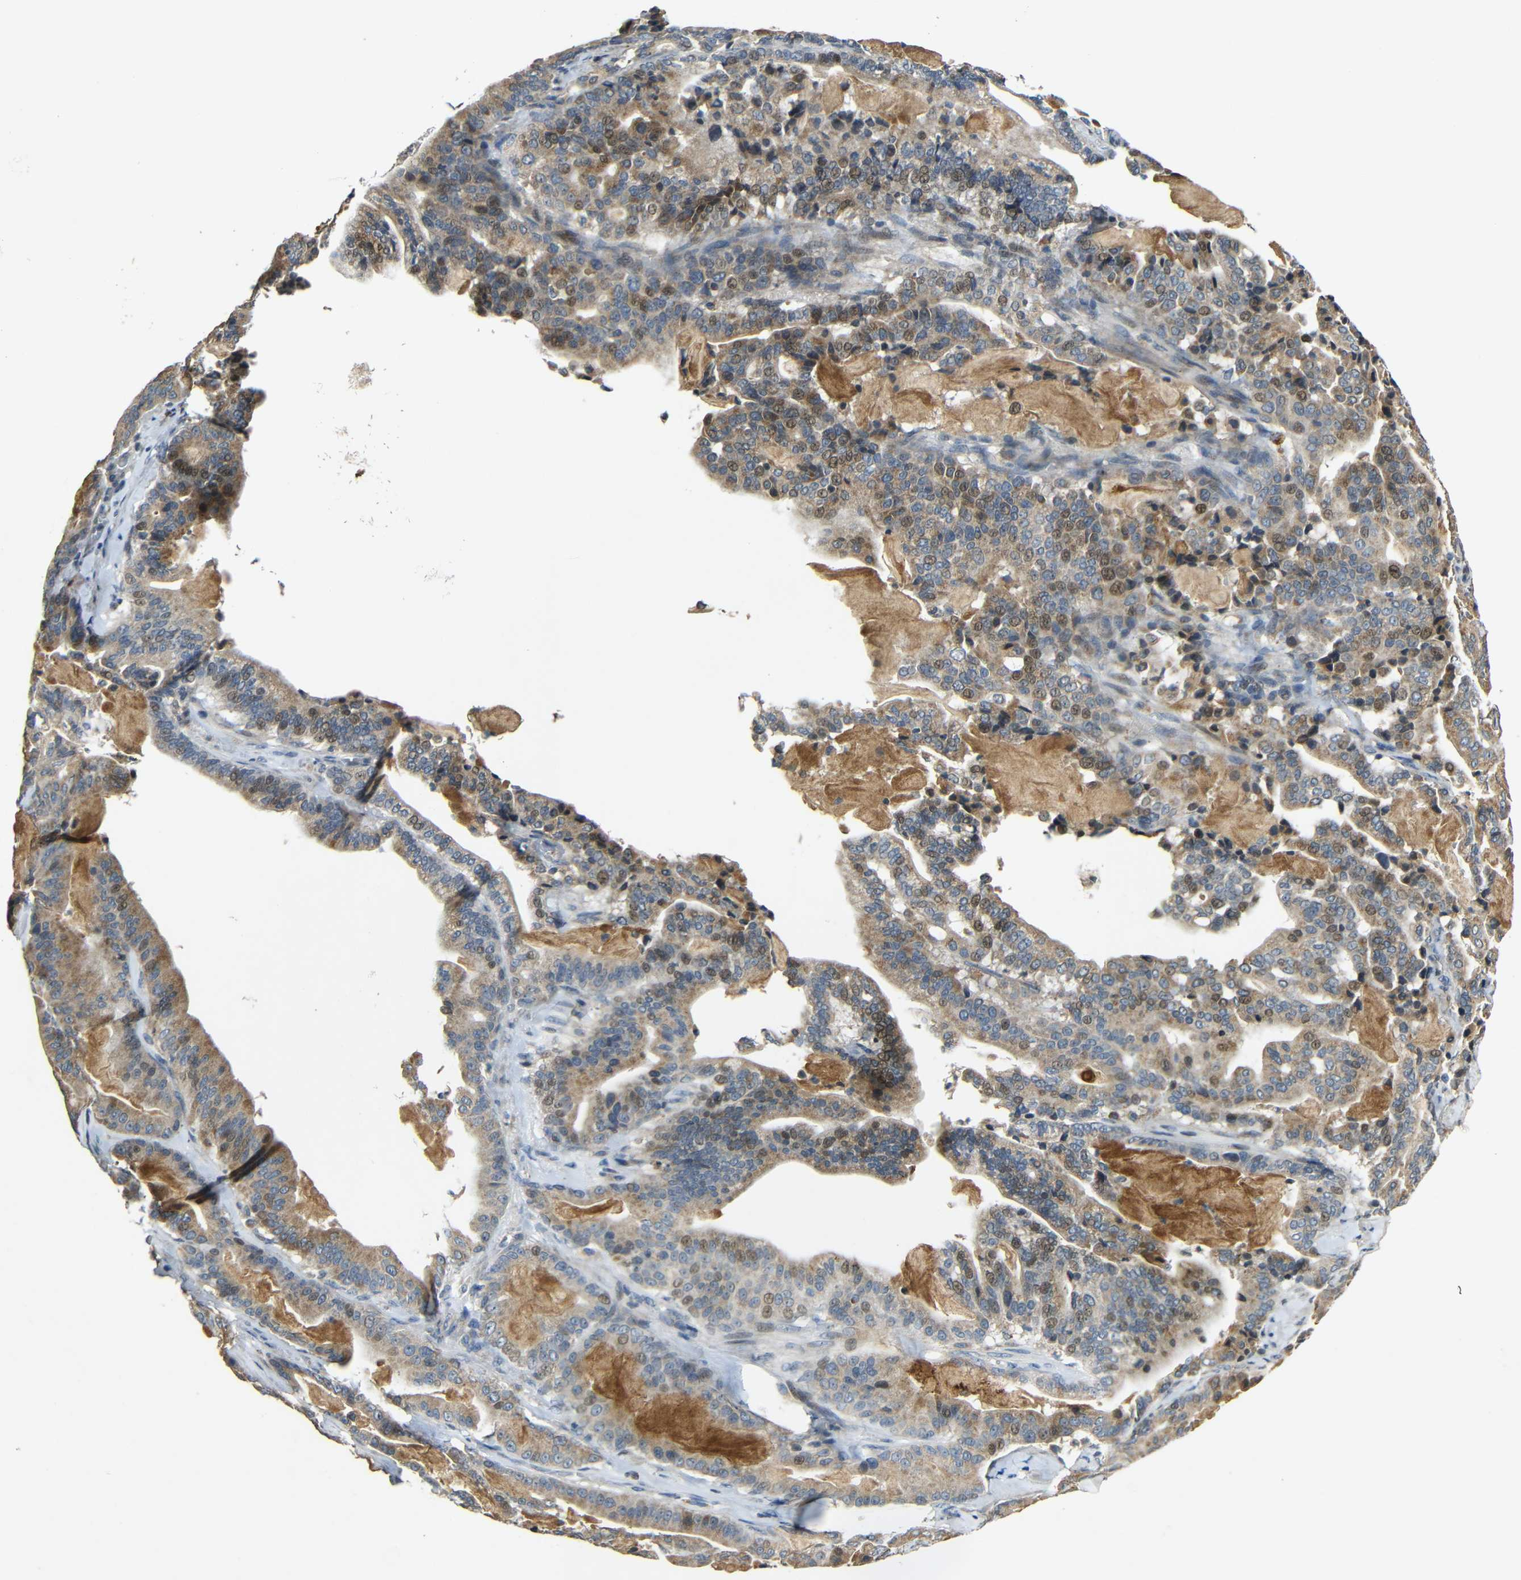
{"staining": {"intensity": "moderate", "quantity": ">75%", "location": "cytoplasmic/membranous,nuclear"}, "tissue": "pancreatic cancer", "cell_type": "Tumor cells", "image_type": "cancer", "snomed": [{"axis": "morphology", "description": "Adenocarcinoma, NOS"}, {"axis": "topography", "description": "Pancreas"}], "caption": "IHC image of human pancreatic cancer (adenocarcinoma) stained for a protein (brown), which demonstrates medium levels of moderate cytoplasmic/membranous and nuclear staining in about >75% of tumor cells.", "gene": "KAZALD1", "patient": {"sex": "male", "age": 63}}